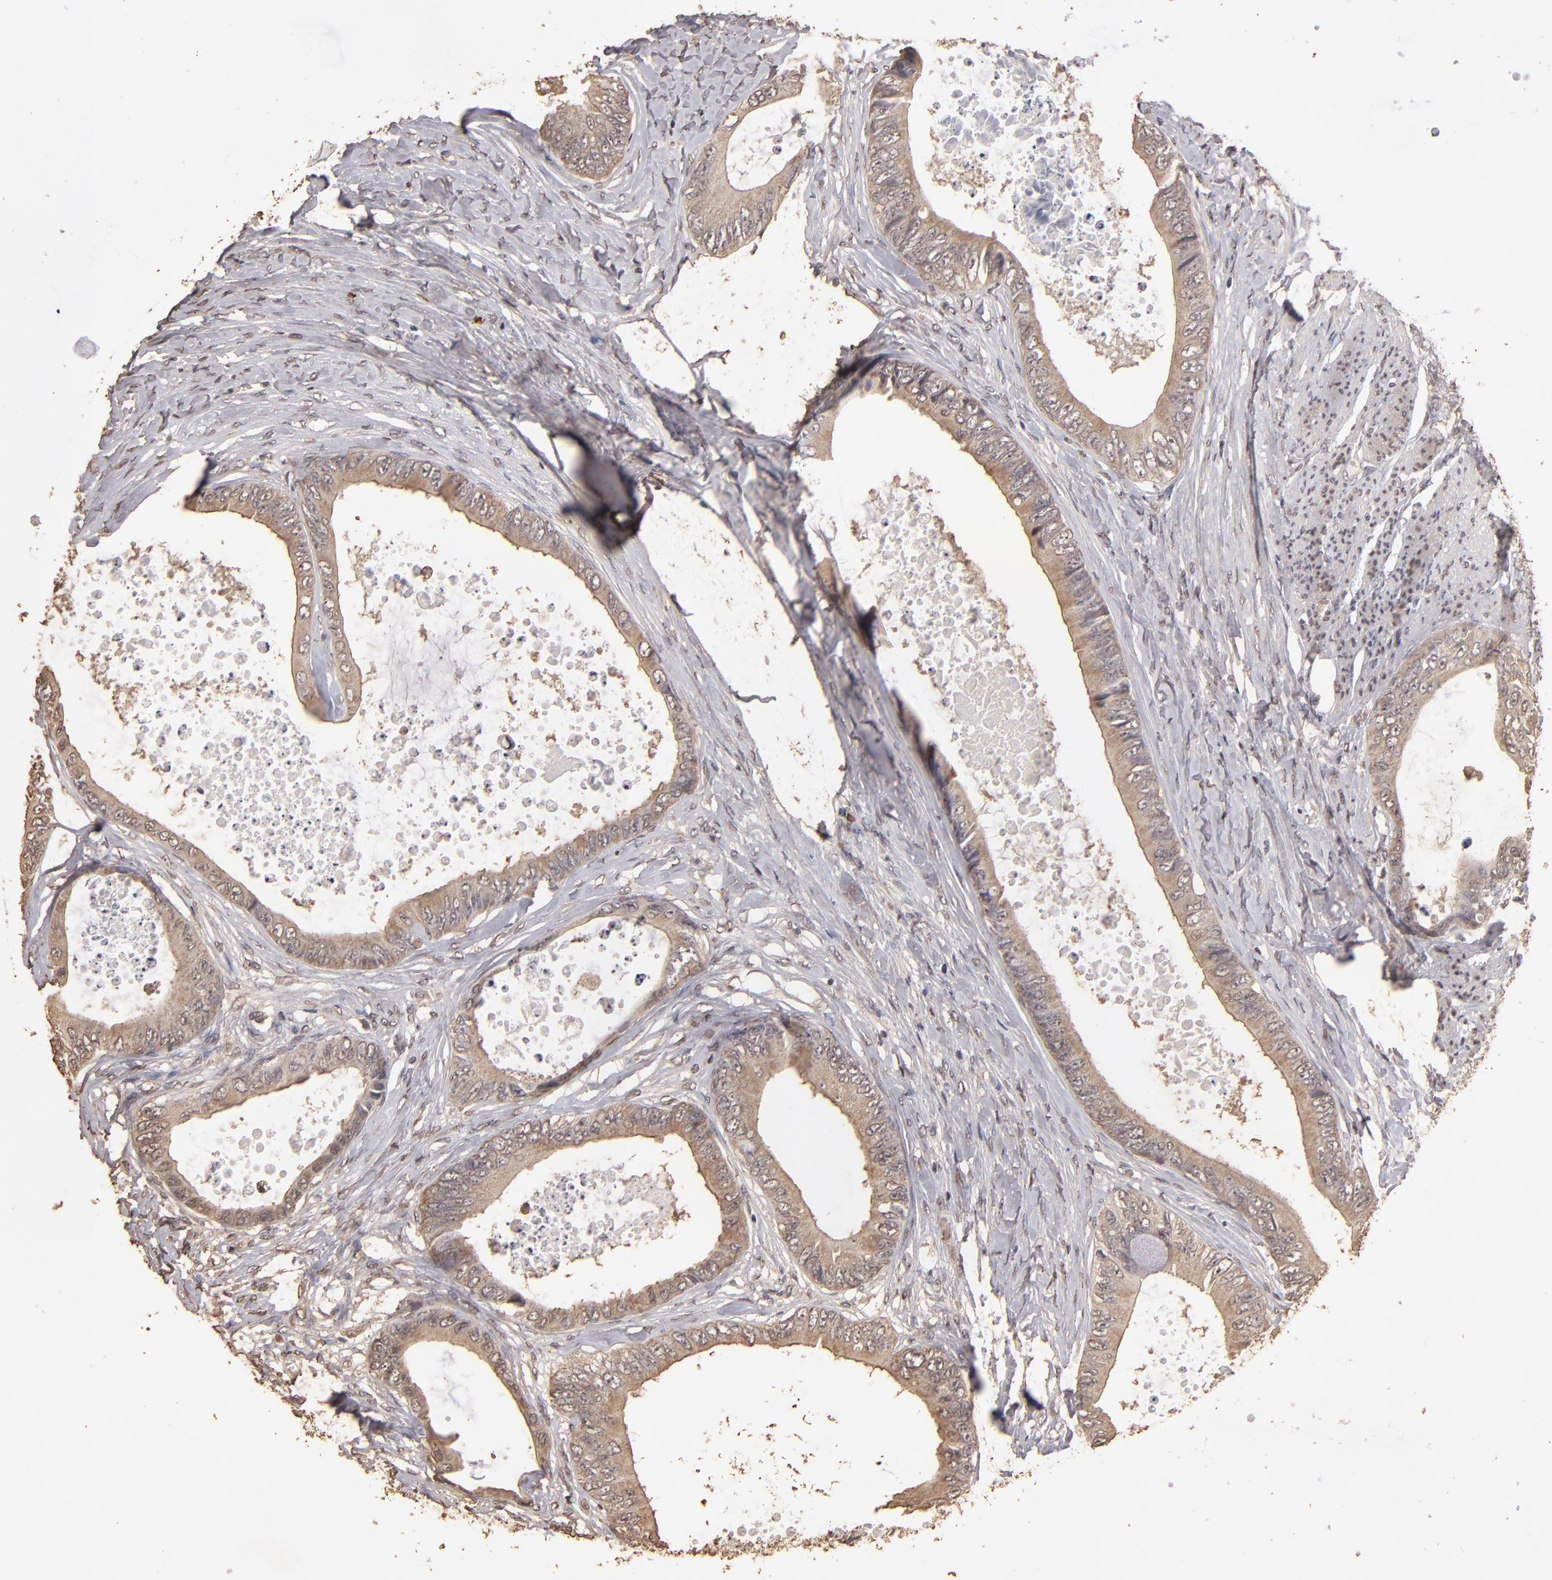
{"staining": {"intensity": "moderate", "quantity": "25%-75%", "location": "cytoplasmic/membranous"}, "tissue": "colorectal cancer", "cell_type": "Tumor cells", "image_type": "cancer", "snomed": [{"axis": "morphology", "description": "Normal tissue, NOS"}, {"axis": "morphology", "description": "Adenocarcinoma, NOS"}, {"axis": "topography", "description": "Rectum"}, {"axis": "topography", "description": "Peripheral nerve tissue"}], "caption": "Immunohistochemical staining of colorectal cancer (adenocarcinoma) demonstrates medium levels of moderate cytoplasmic/membranous positivity in about 25%-75% of tumor cells.", "gene": "OPHN1", "patient": {"sex": "female", "age": 77}}